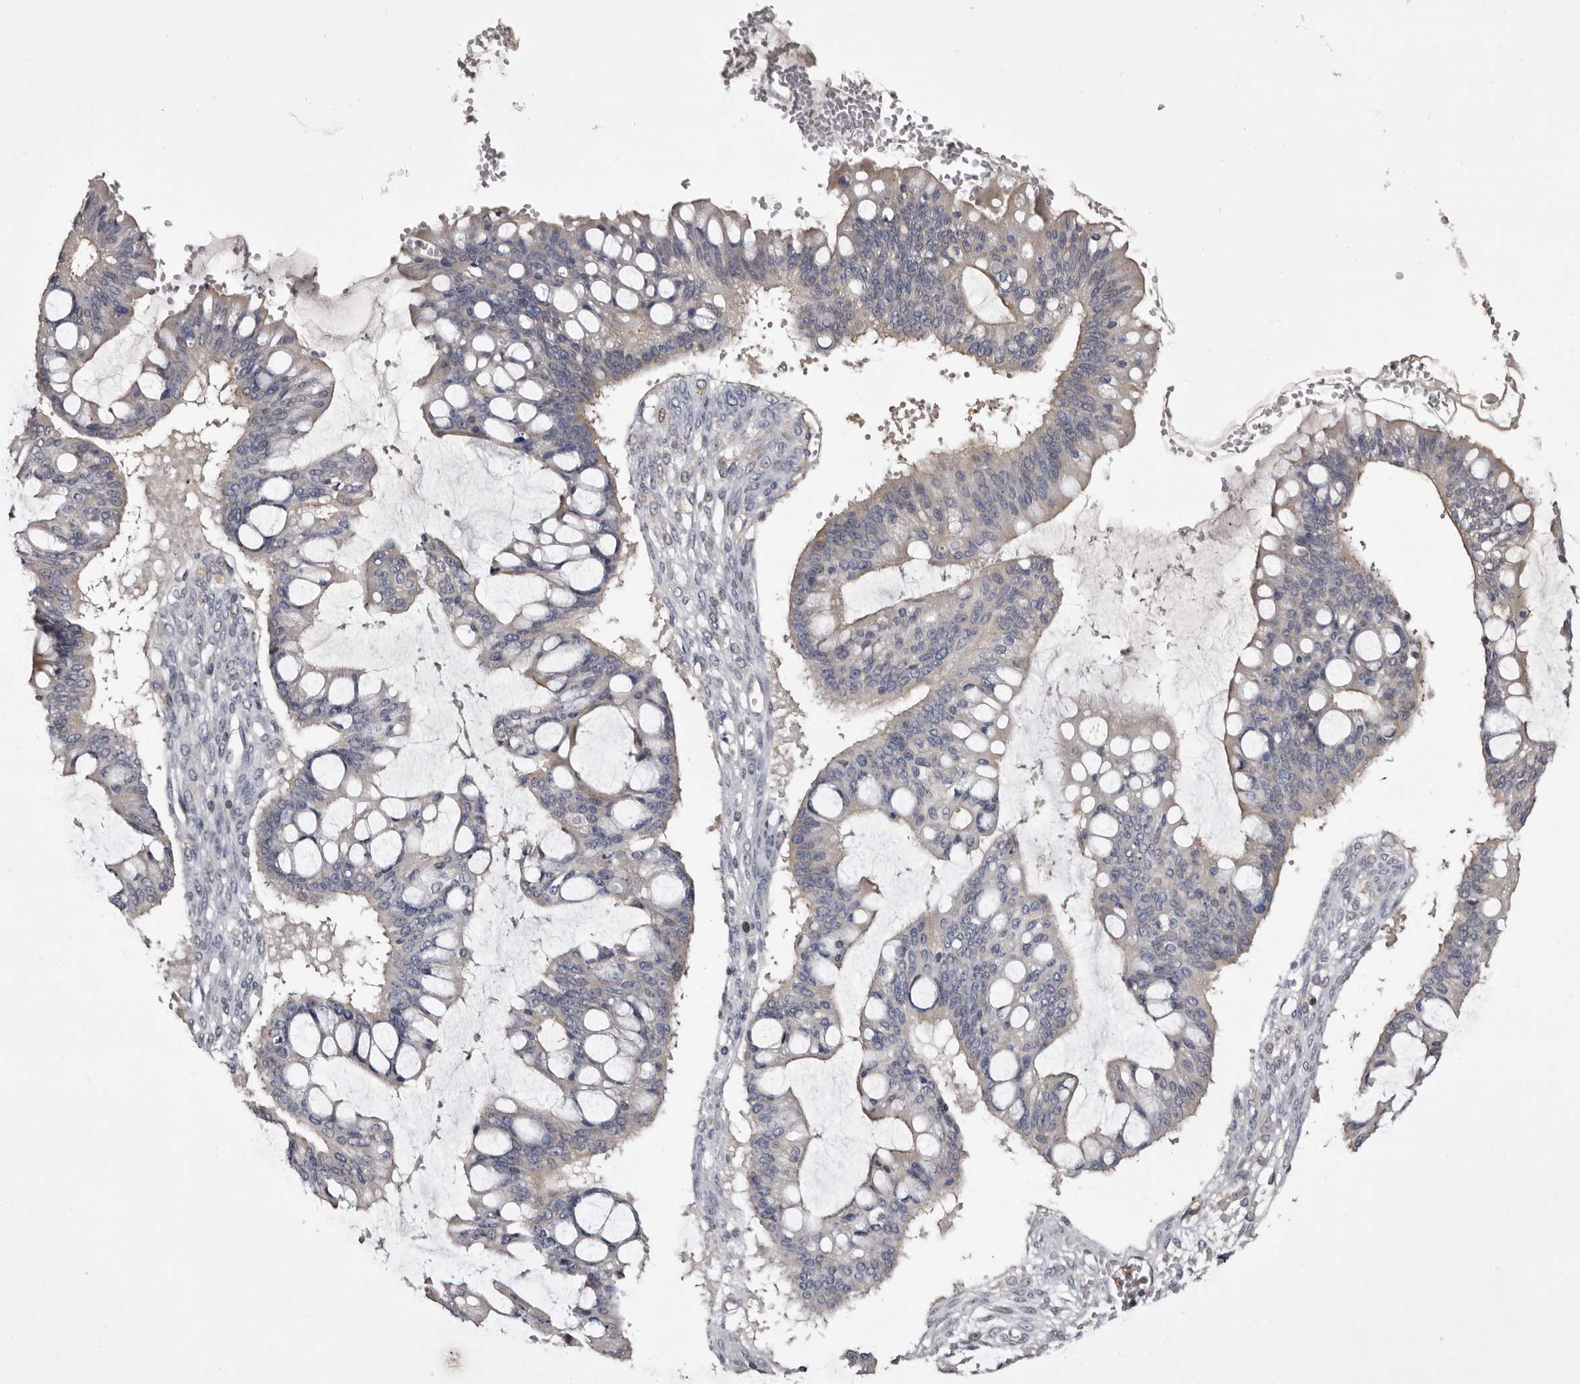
{"staining": {"intensity": "weak", "quantity": "<25%", "location": "cytoplasmic/membranous"}, "tissue": "ovarian cancer", "cell_type": "Tumor cells", "image_type": "cancer", "snomed": [{"axis": "morphology", "description": "Cystadenocarcinoma, mucinous, NOS"}, {"axis": "topography", "description": "Ovary"}], "caption": "High magnification brightfield microscopy of ovarian cancer stained with DAB (3,3'-diaminobenzidine) (brown) and counterstained with hematoxylin (blue): tumor cells show no significant expression. (Stains: DAB (3,3'-diaminobenzidine) immunohistochemistry (IHC) with hematoxylin counter stain, Microscopy: brightfield microscopy at high magnification).", "gene": "SLC10A4", "patient": {"sex": "female", "age": 73}}